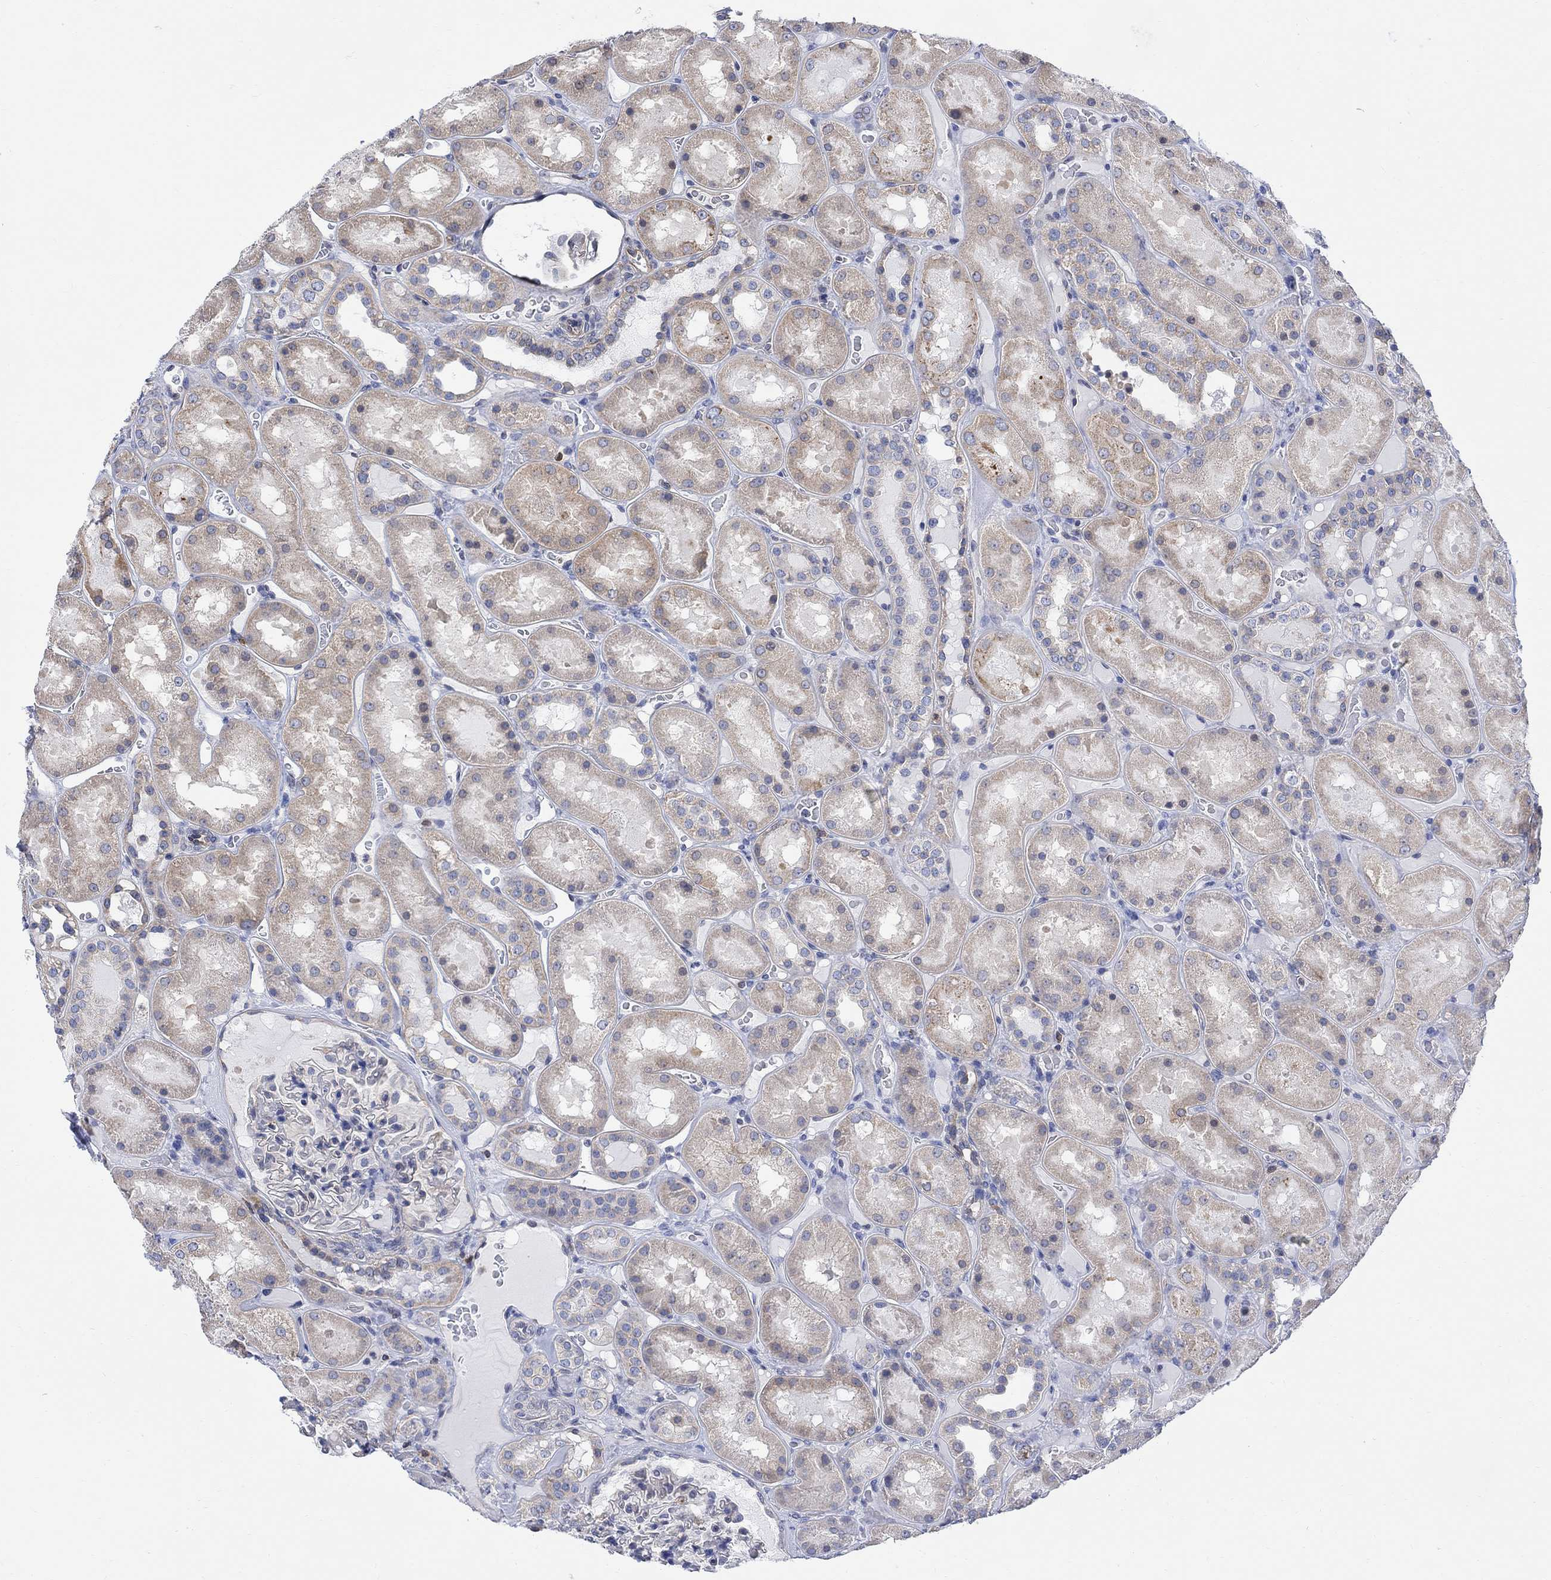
{"staining": {"intensity": "negative", "quantity": "none", "location": "none"}, "tissue": "kidney", "cell_type": "Cells in glomeruli", "image_type": "normal", "snomed": [{"axis": "morphology", "description": "Normal tissue, NOS"}, {"axis": "topography", "description": "Kidney"}], "caption": "A high-resolution histopathology image shows immunohistochemistry (IHC) staining of unremarkable kidney, which demonstrates no significant positivity in cells in glomeruli.", "gene": "GBP5", "patient": {"sex": "male", "age": 73}}